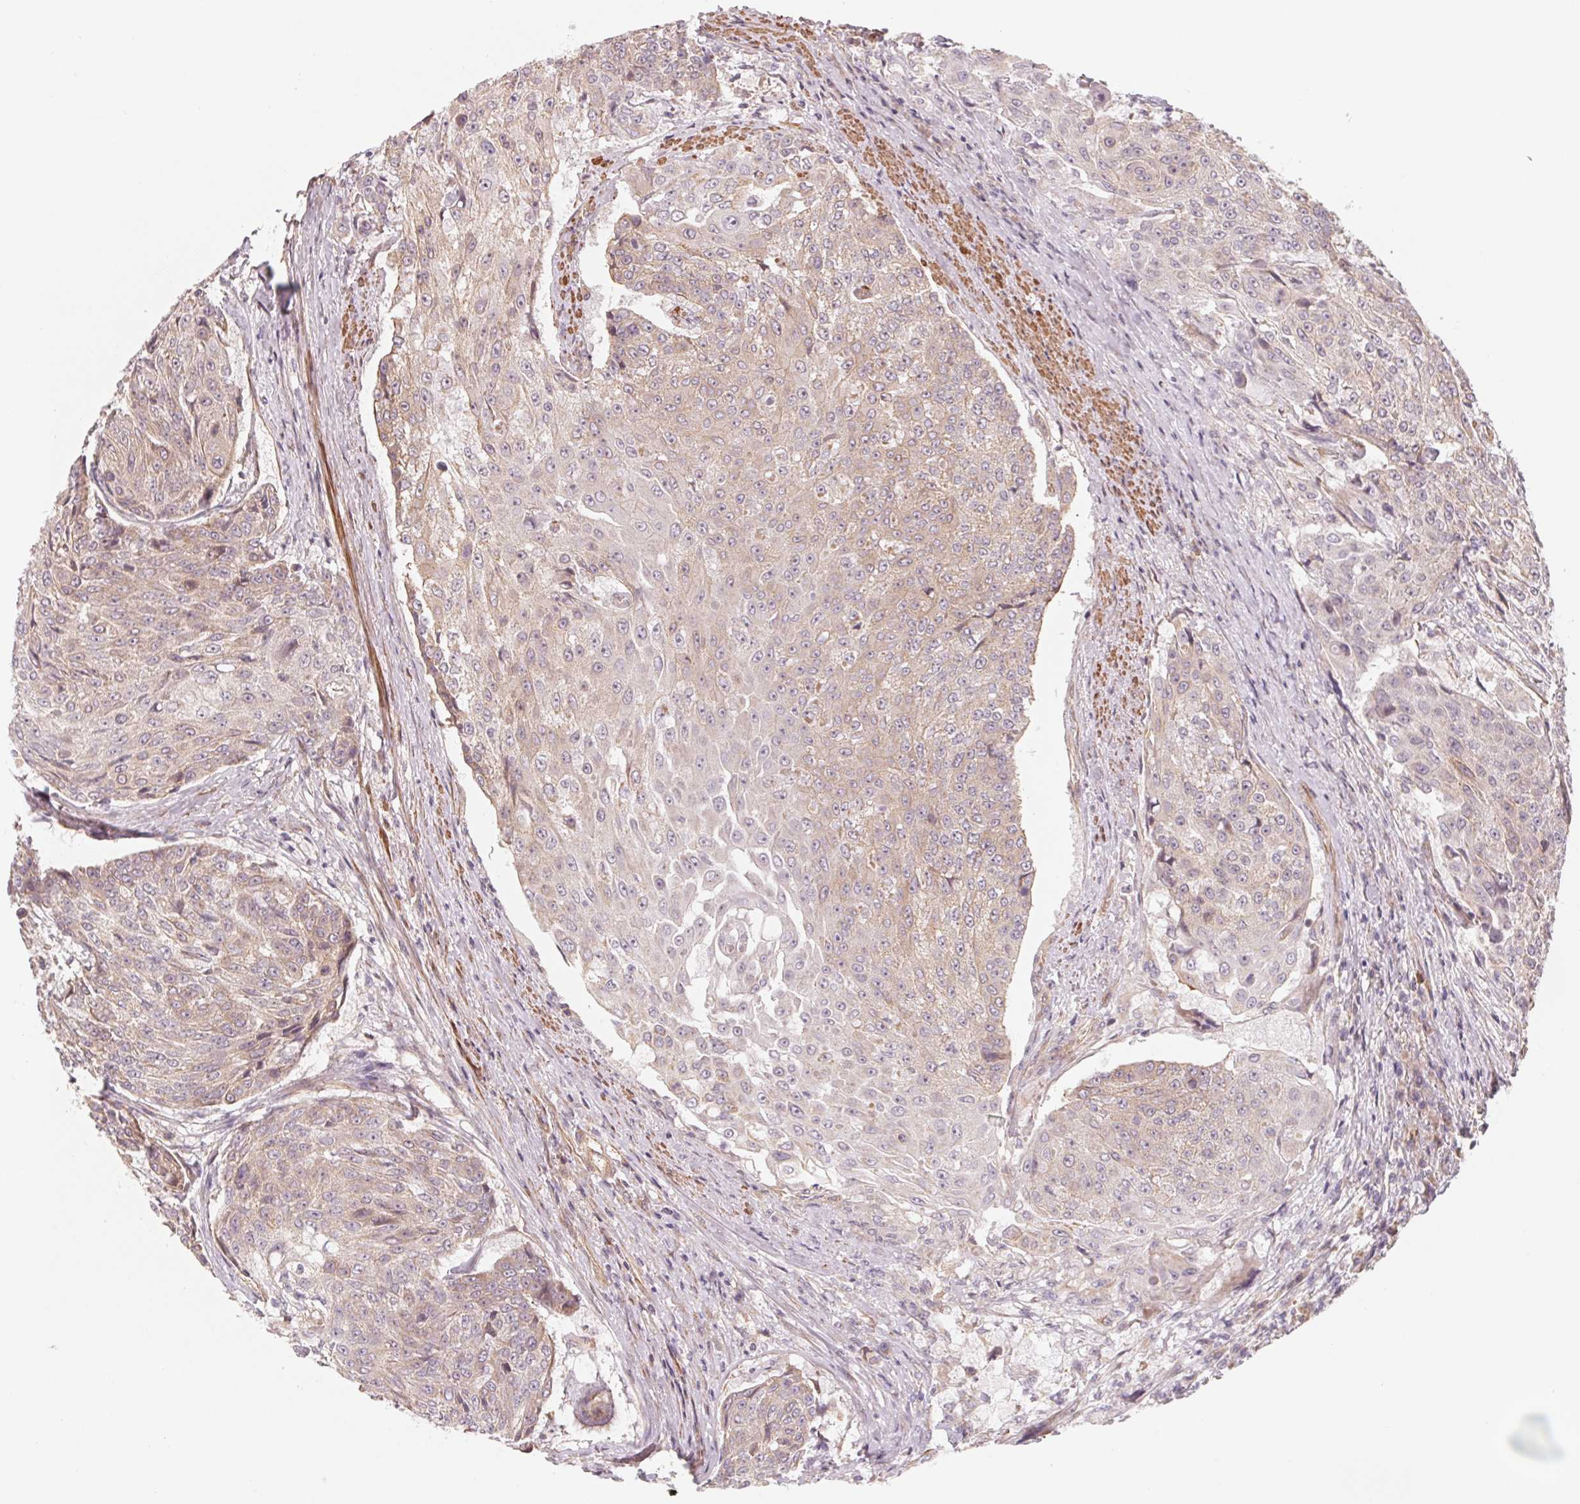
{"staining": {"intensity": "weak", "quantity": "25%-75%", "location": "cytoplasmic/membranous"}, "tissue": "urothelial cancer", "cell_type": "Tumor cells", "image_type": "cancer", "snomed": [{"axis": "morphology", "description": "Urothelial carcinoma, High grade"}, {"axis": "topography", "description": "Urinary bladder"}], "caption": "Approximately 25%-75% of tumor cells in human urothelial carcinoma (high-grade) exhibit weak cytoplasmic/membranous protein positivity as visualized by brown immunohistochemical staining.", "gene": "CCDC112", "patient": {"sex": "female", "age": 63}}